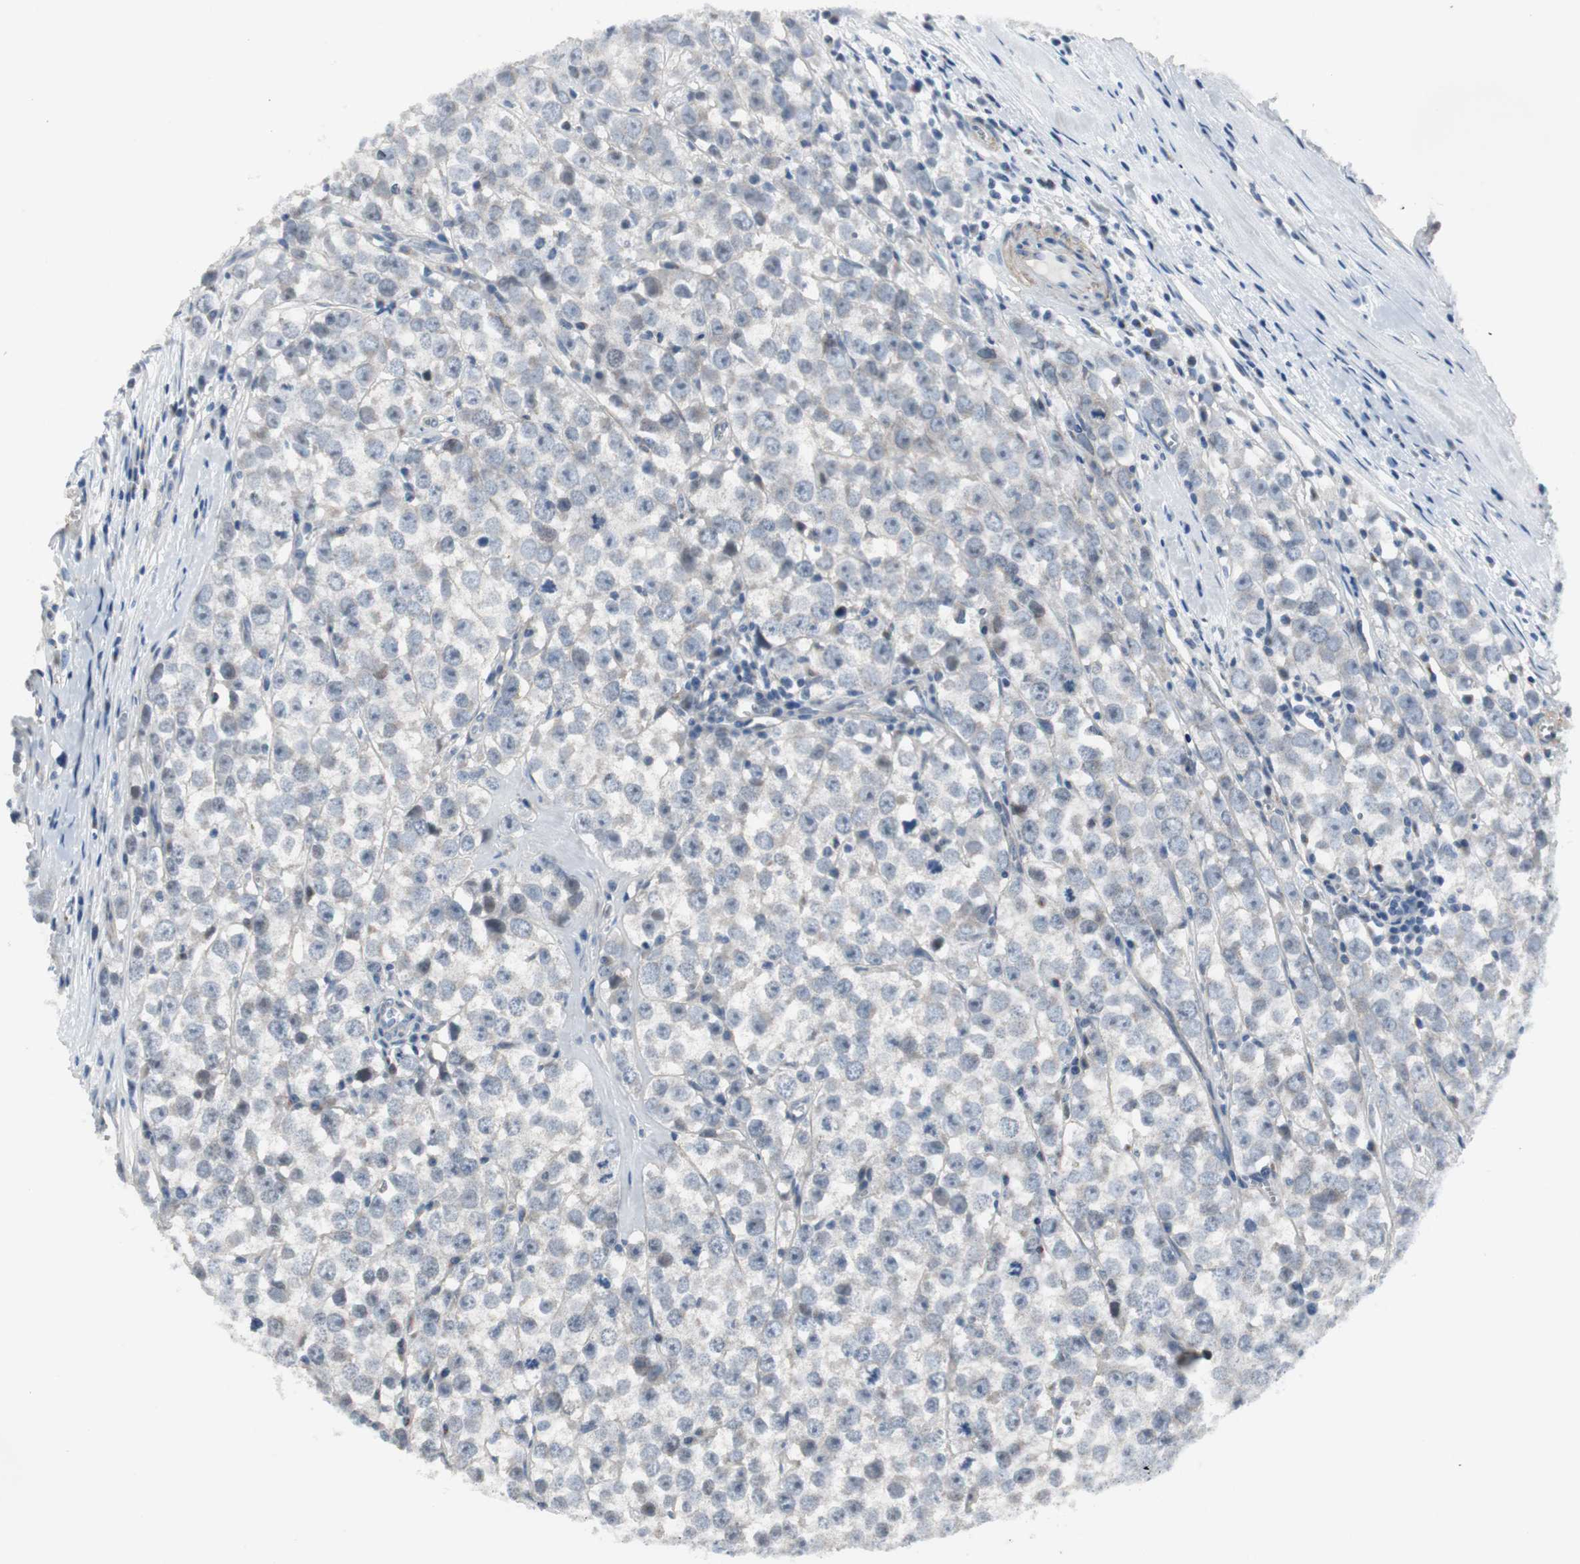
{"staining": {"intensity": "negative", "quantity": "none", "location": "none"}, "tissue": "testis cancer", "cell_type": "Tumor cells", "image_type": "cancer", "snomed": [{"axis": "morphology", "description": "Seminoma, NOS"}, {"axis": "morphology", "description": "Carcinoma, Embryonal, NOS"}, {"axis": "topography", "description": "Testis"}], "caption": "Immunohistochemistry (IHC) of human testis embryonal carcinoma reveals no positivity in tumor cells.", "gene": "PCYT1B", "patient": {"sex": "male", "age": 52}}